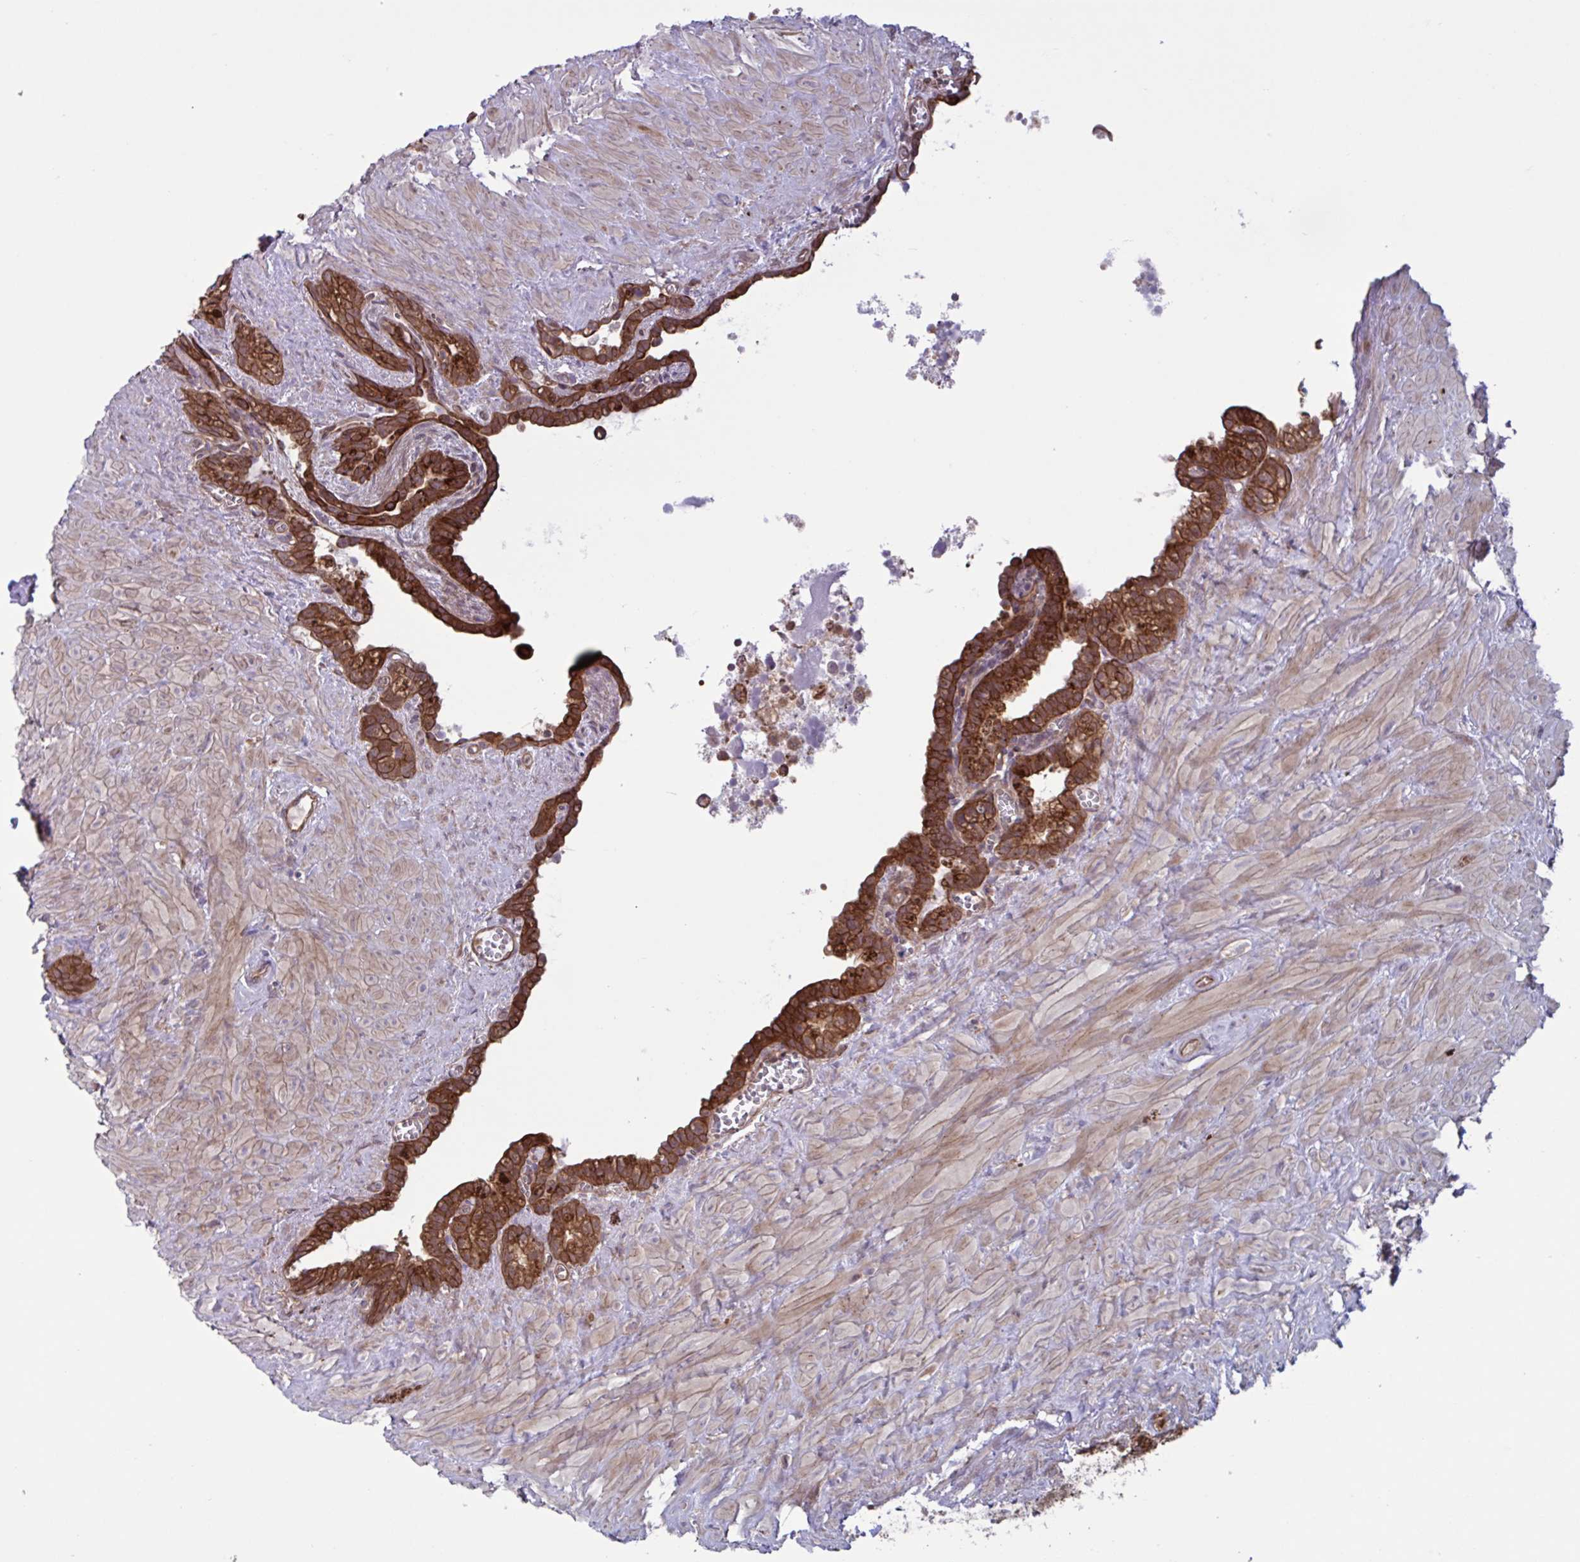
{"staining": {"intensity": "strong", "quantity": ">75%", "location": "cytoplasmic/membranous"}, "tissue": "seminal vesicle", "cell_type": "Glandular cells", "image_type": "normal", "snomed": [{"axis": "morphology", "description": "Normal tissue, NOS"}, {"axis": "topography", "description": "Seminal veicle"}], "caption": "An image of human seminal vesicle stained for a protein shows strong cytoplasmic/membranous brown staining in glandular cells.", "gene": "GLTP", "patient": {"sex": "male", "age": 76}}